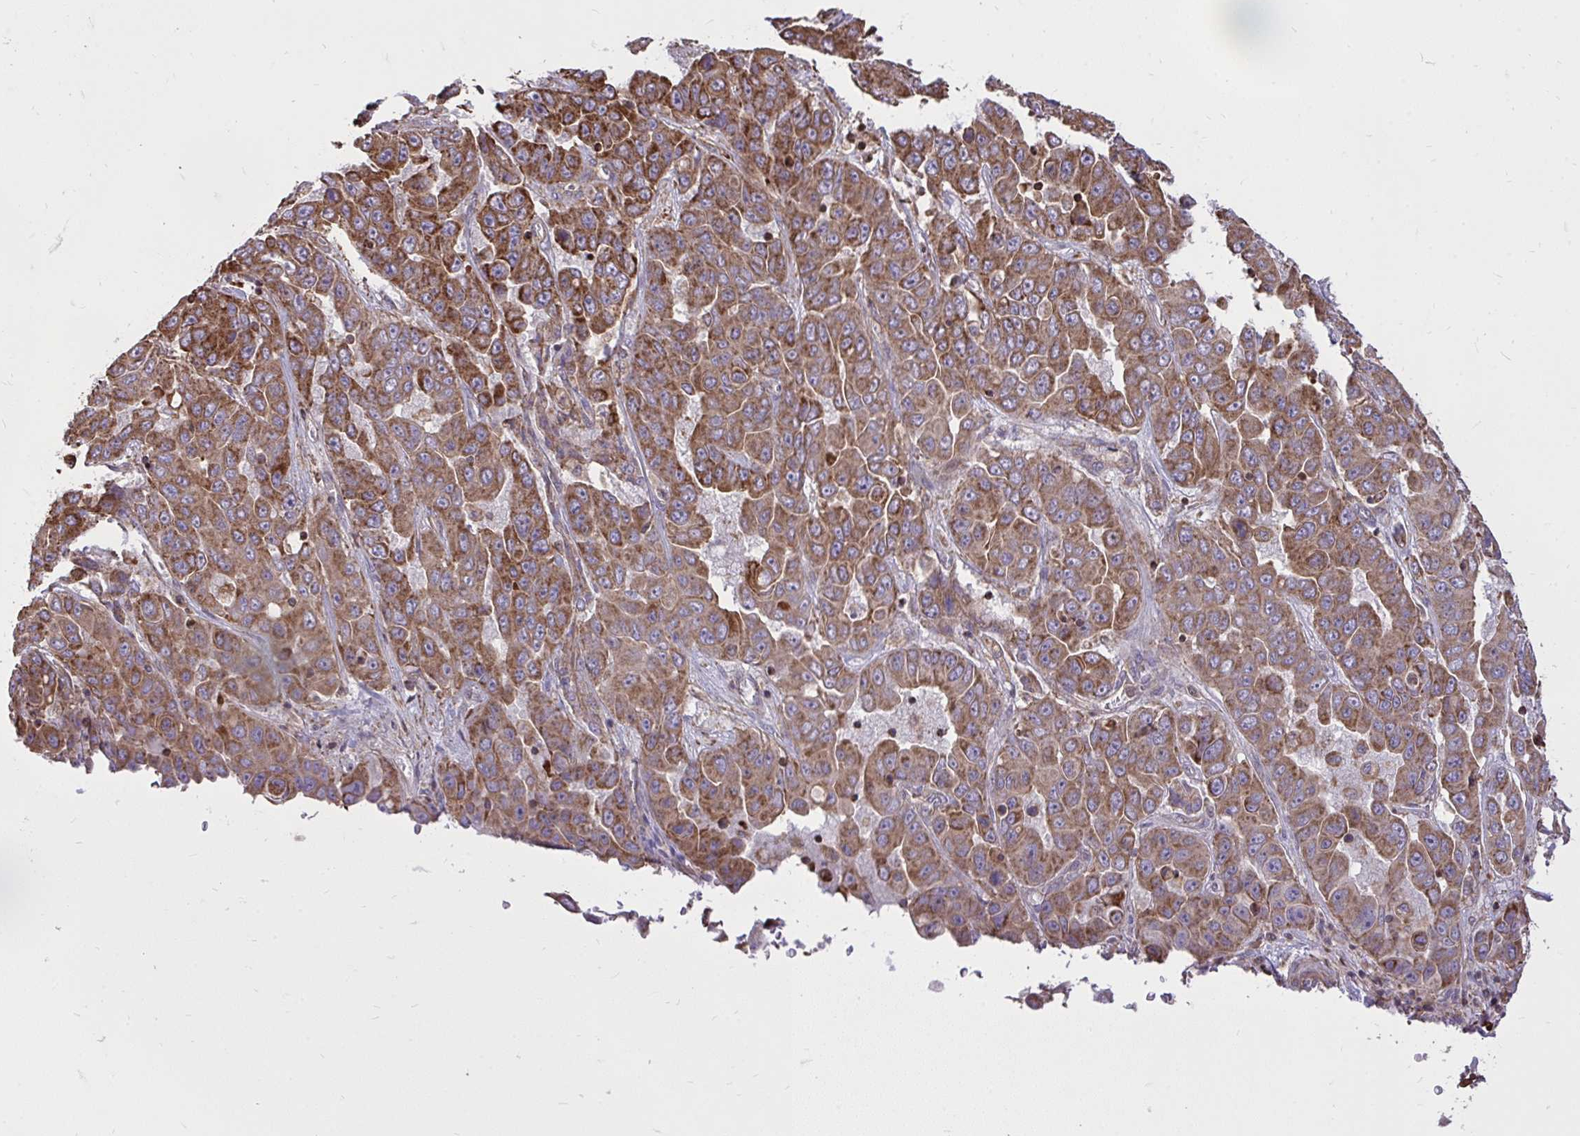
{"staining": {"intensity": "moderate", "quantity": ">75%", "location": "cytoplasmic/membranous"}, "tissue": "liver cancer", "cell_type": "Tumor cells", "image_type": "cancer", "snomed": [{"axis": "morphology", "description": "Cholangiocarcinoma"}, {"axis": "topography", "description": "Liver"}], "caption": "Protein analysis of cholangiocarcinoma (liver) tissue reveals moderate cytoplasmic/membranous positivity in approximately >75% of tumor cells.", "gene": "SLC7A5", "patient": {"sex": "female", "age": 52}}